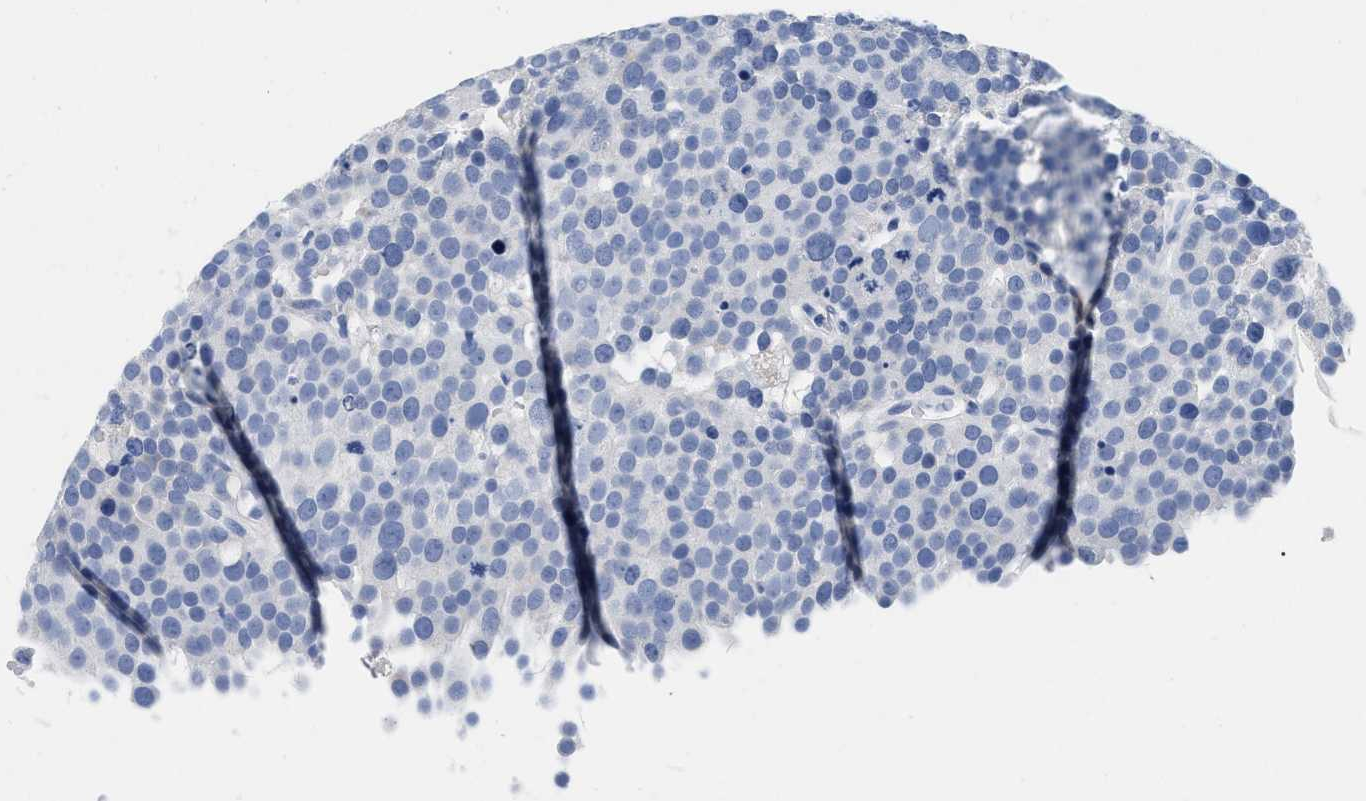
{"staining": {"intensity": "negative", "quantity": "none", "location": "none"}, "tissue": "testis cancer", "cell_type": "Tumor cells", "image_type": "cancer", "snomed": [{"axis": "morphology", "description": "Seminoma, NOS"}, {"axis": "topography", "description": "Testis"}], "caption": "DAB immunohistochemical staining of seminoma (testis) demonstrates no significant positivity in tumor cells.", "gene": "SLC35F1", "patient": {"sex": "male", "age": 71}}